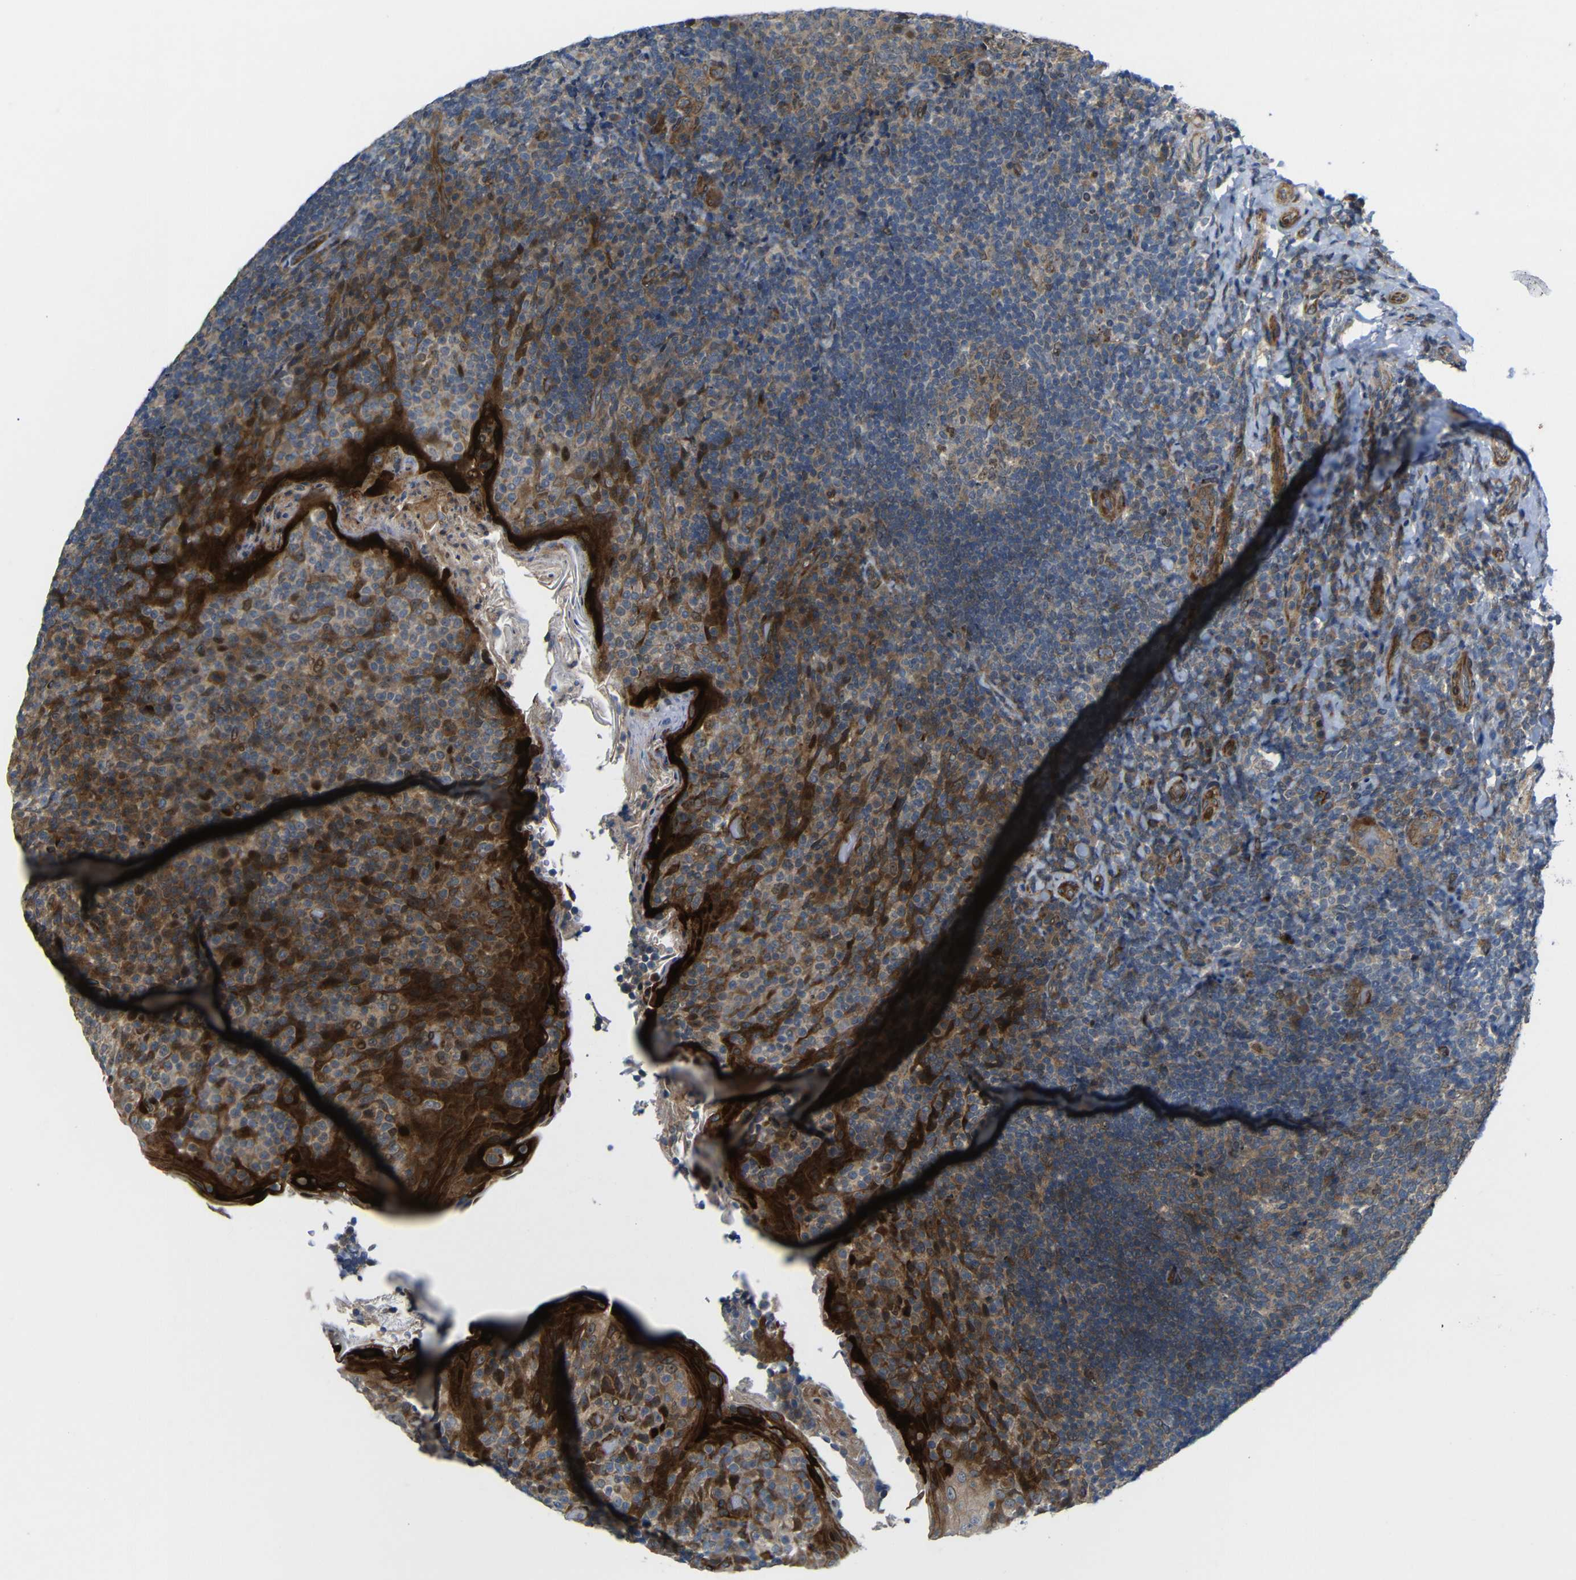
{"staining": {"intensity": "weak", "quantity": ">75%", "location": "cytoplasmic/membranous,nuclear"}, "tissue": "tonsil", "cell_type": "Germinal center cells", "image_type": "normal", "snomed": [{"axis": "morphology", "description": "Normal tissue, NOS"}, {"axis": "topography", "description": "Tonsil"}], "caption": "Germinal center cells display weak cytoplasmic/membranous,nuclear positivity in about >75% of cells in unremarkable tonsil. The staining was performed using DAB (3,3'-diaminobenzidine), with brown indicating positive protein expression. Nuclei are stained blue with hematoxylin.", "gene": "P3H2", "patient": {"sex": "male", "age": 17}}